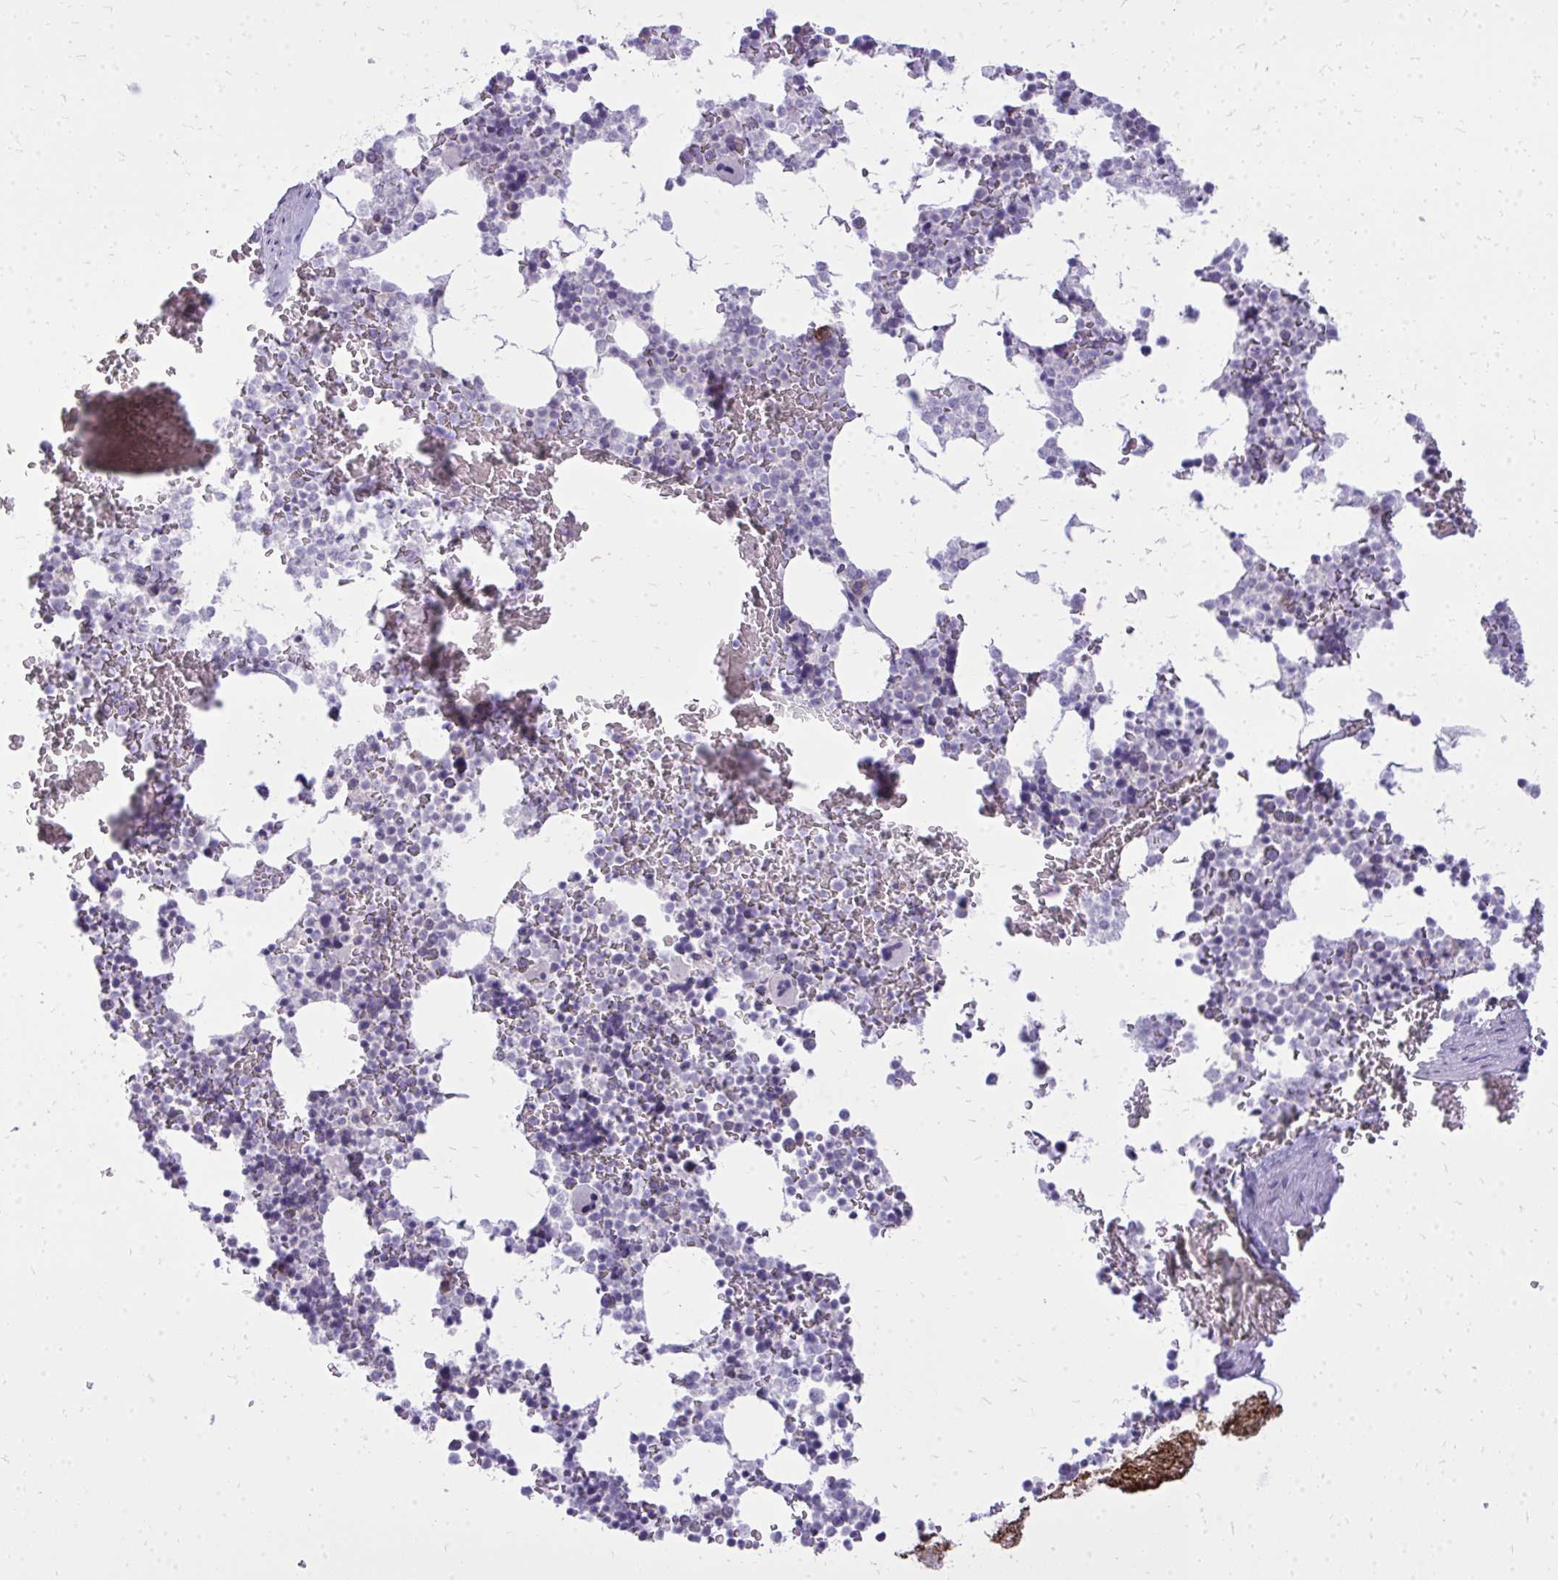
{"staining": {"intensity": "negative", "quantity": "none", "location": "none"}, "tissue": "bone marrow", "cell_type": "Hematopoietic cells", "image_type": "normal", "snomed": [{"axis": "morphology", "description": "Normal tissue, NOS"}, {"axis": "topography", "description": "Bone marrow"}], "caption": "Immunohistochemistry photomicrograph of unremarkable bone marrow stained for a protein (brown), which displays no expression in hematopoietic cells. (Stains: DAB (3,3'-diaminobenzidine) IHC with hematoxylin counter stain, Microscopy: brightfield microscopy at high magnification).", "gene": "SPTBN2", "patient": {"sex": "female", "age": 42}}